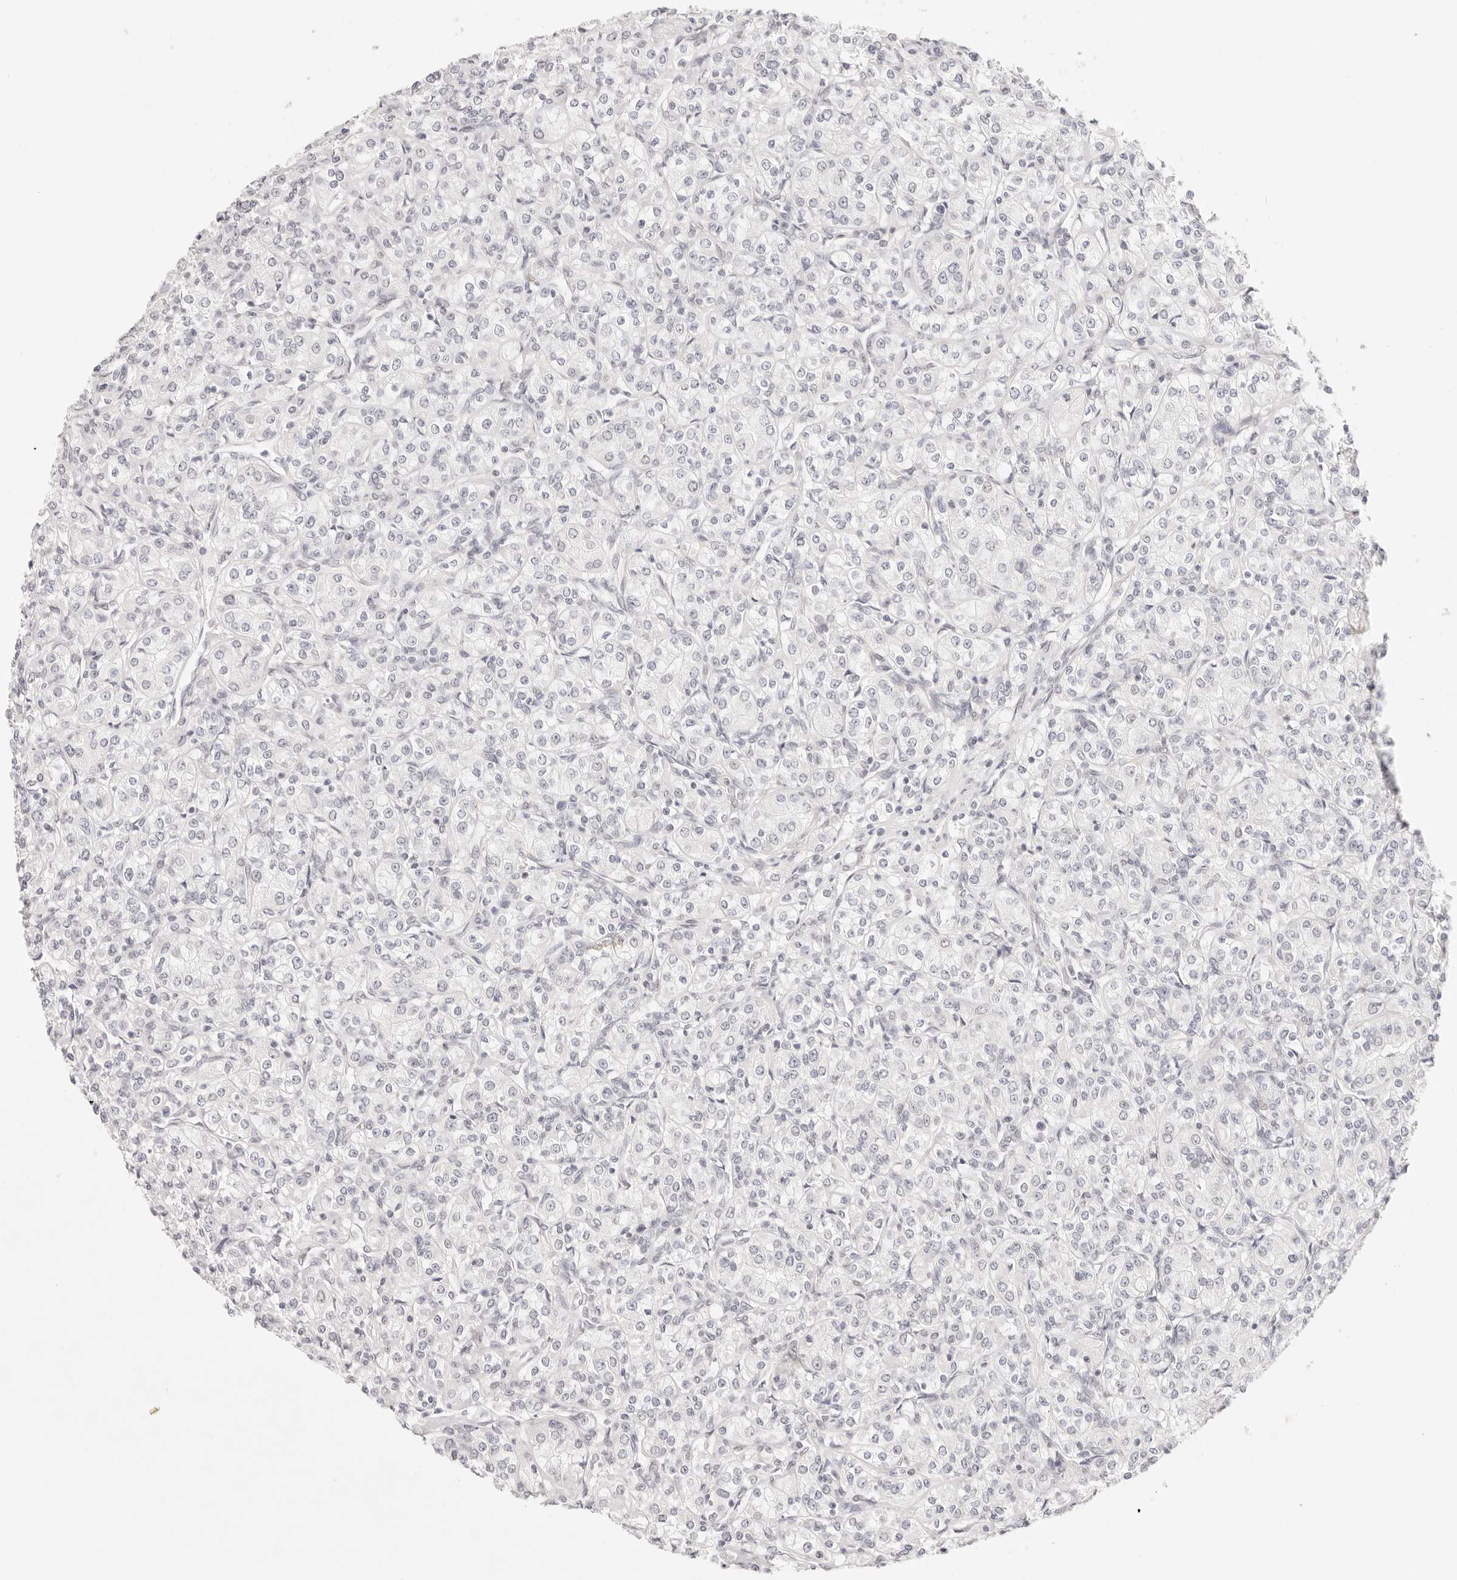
{"staining": {"intensity": "negative", "quantity": "none", "location": "none"}, "tissue": "renal cancer", "cell_type": "Tumor cells", "image_type": "cancer", "snomed": [{"axis": "morphology", "description": "Adenocarcinoma, NOS"}, {"axis": "topography", "description": "Kidney"}], "caption": "IHC histopathology image of neoplastic tissue: adenocarcinoma (renal) stained with DAB displays no significant protein expression in tumor cells.", "gene": "ZC3H11A", "patient": {"sex": "male", "age": 77}}